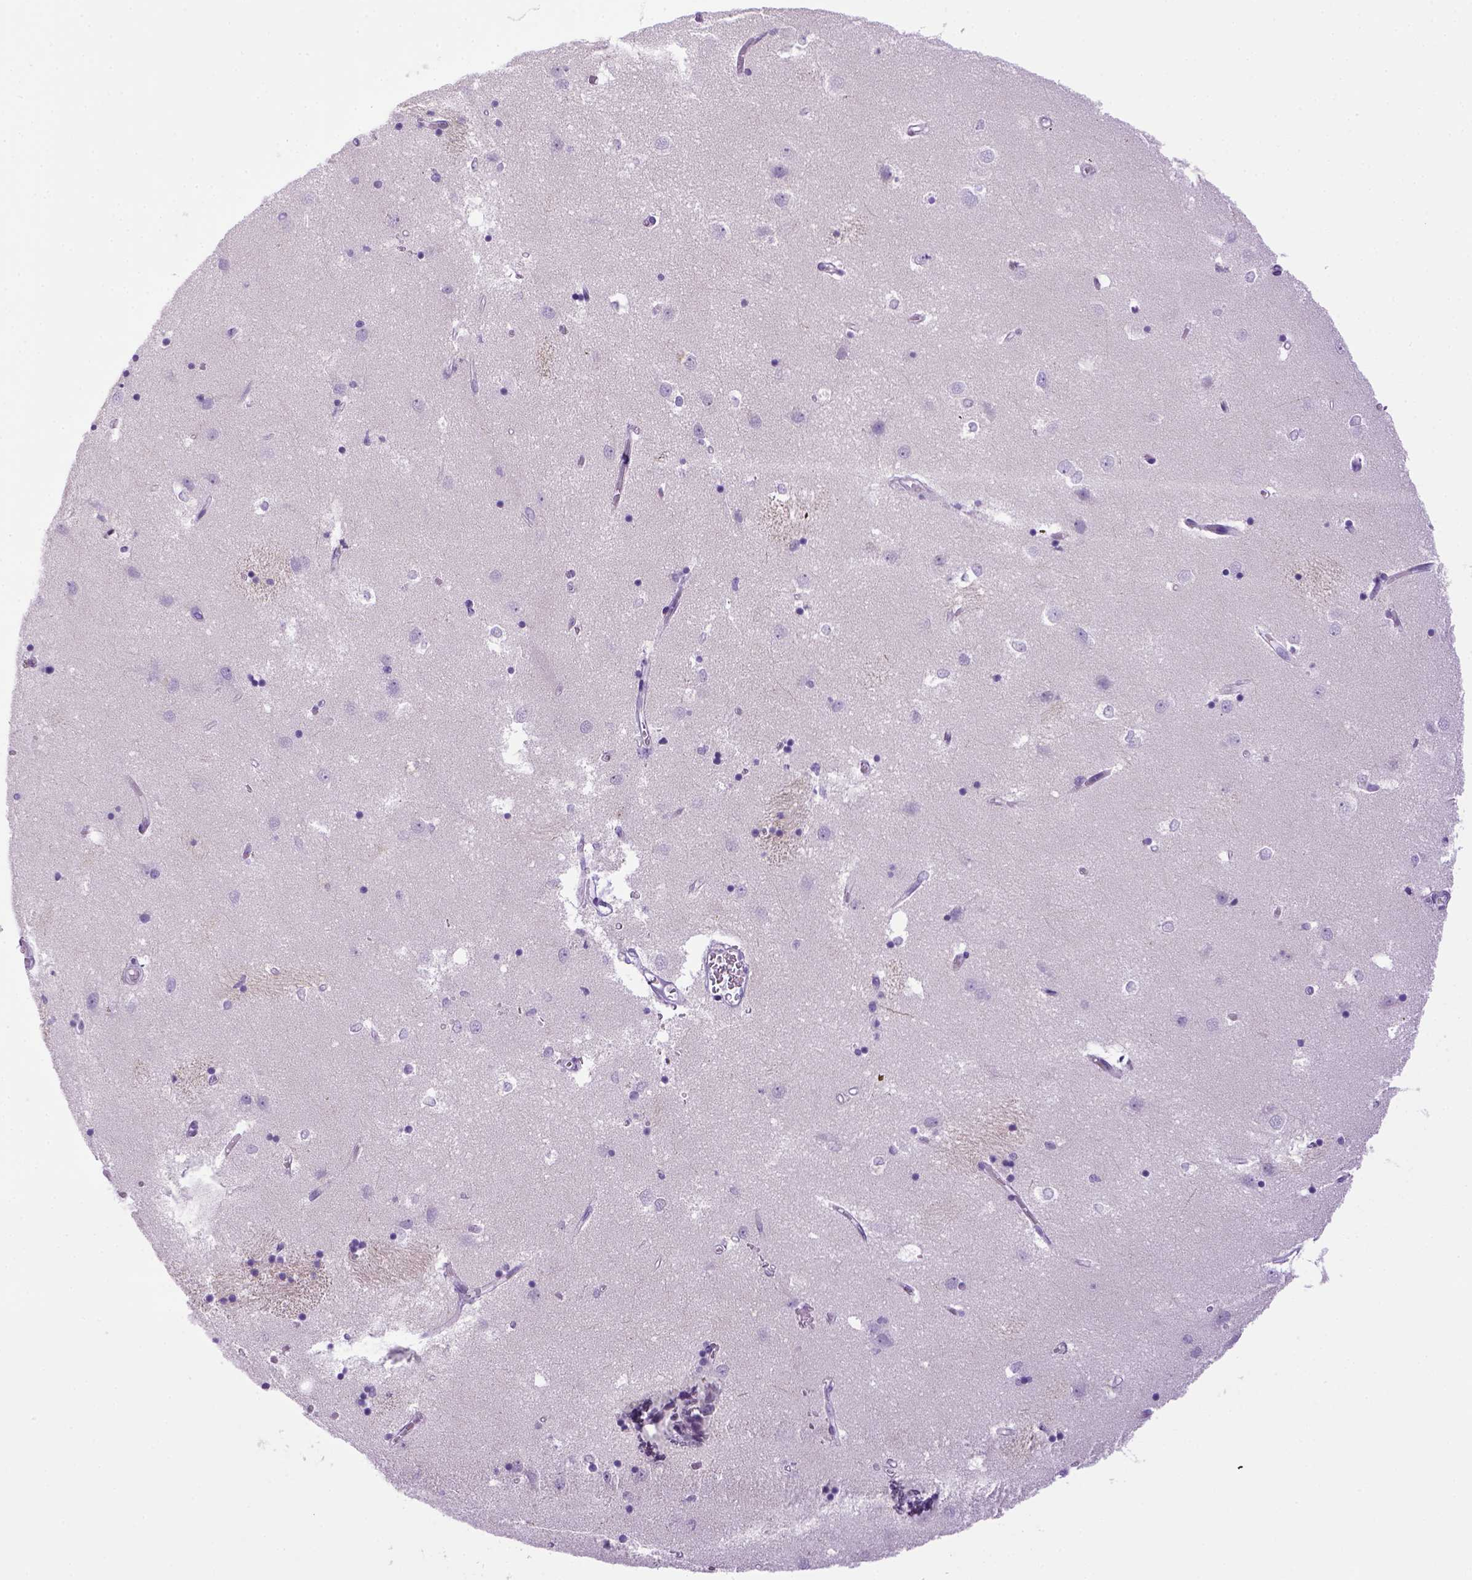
{"staining": {"intensity": "negative", "quantity": "none", "location": "none"}, "tissue": "caudate", "cell_type": "Glial cells", "image_type": "normal", "snomed": [{"axis": "morphology", "description": "Normal tissue, NOS"}, {"axis": "topography", "description": "Lateral ventricle wall"}], "caption": "This histopathology image is of normal caudate stained with immunohistochemistry to label a protein in brown with the nuclei are counter-stained blue. There is no positivity in glial cells. (DAB (3,3'-diaminobenzidine) immunohistochemistry with hematoxylin counter stain).", "gene": "SGCG", "patient": {"sex": "male", "age": 54}}